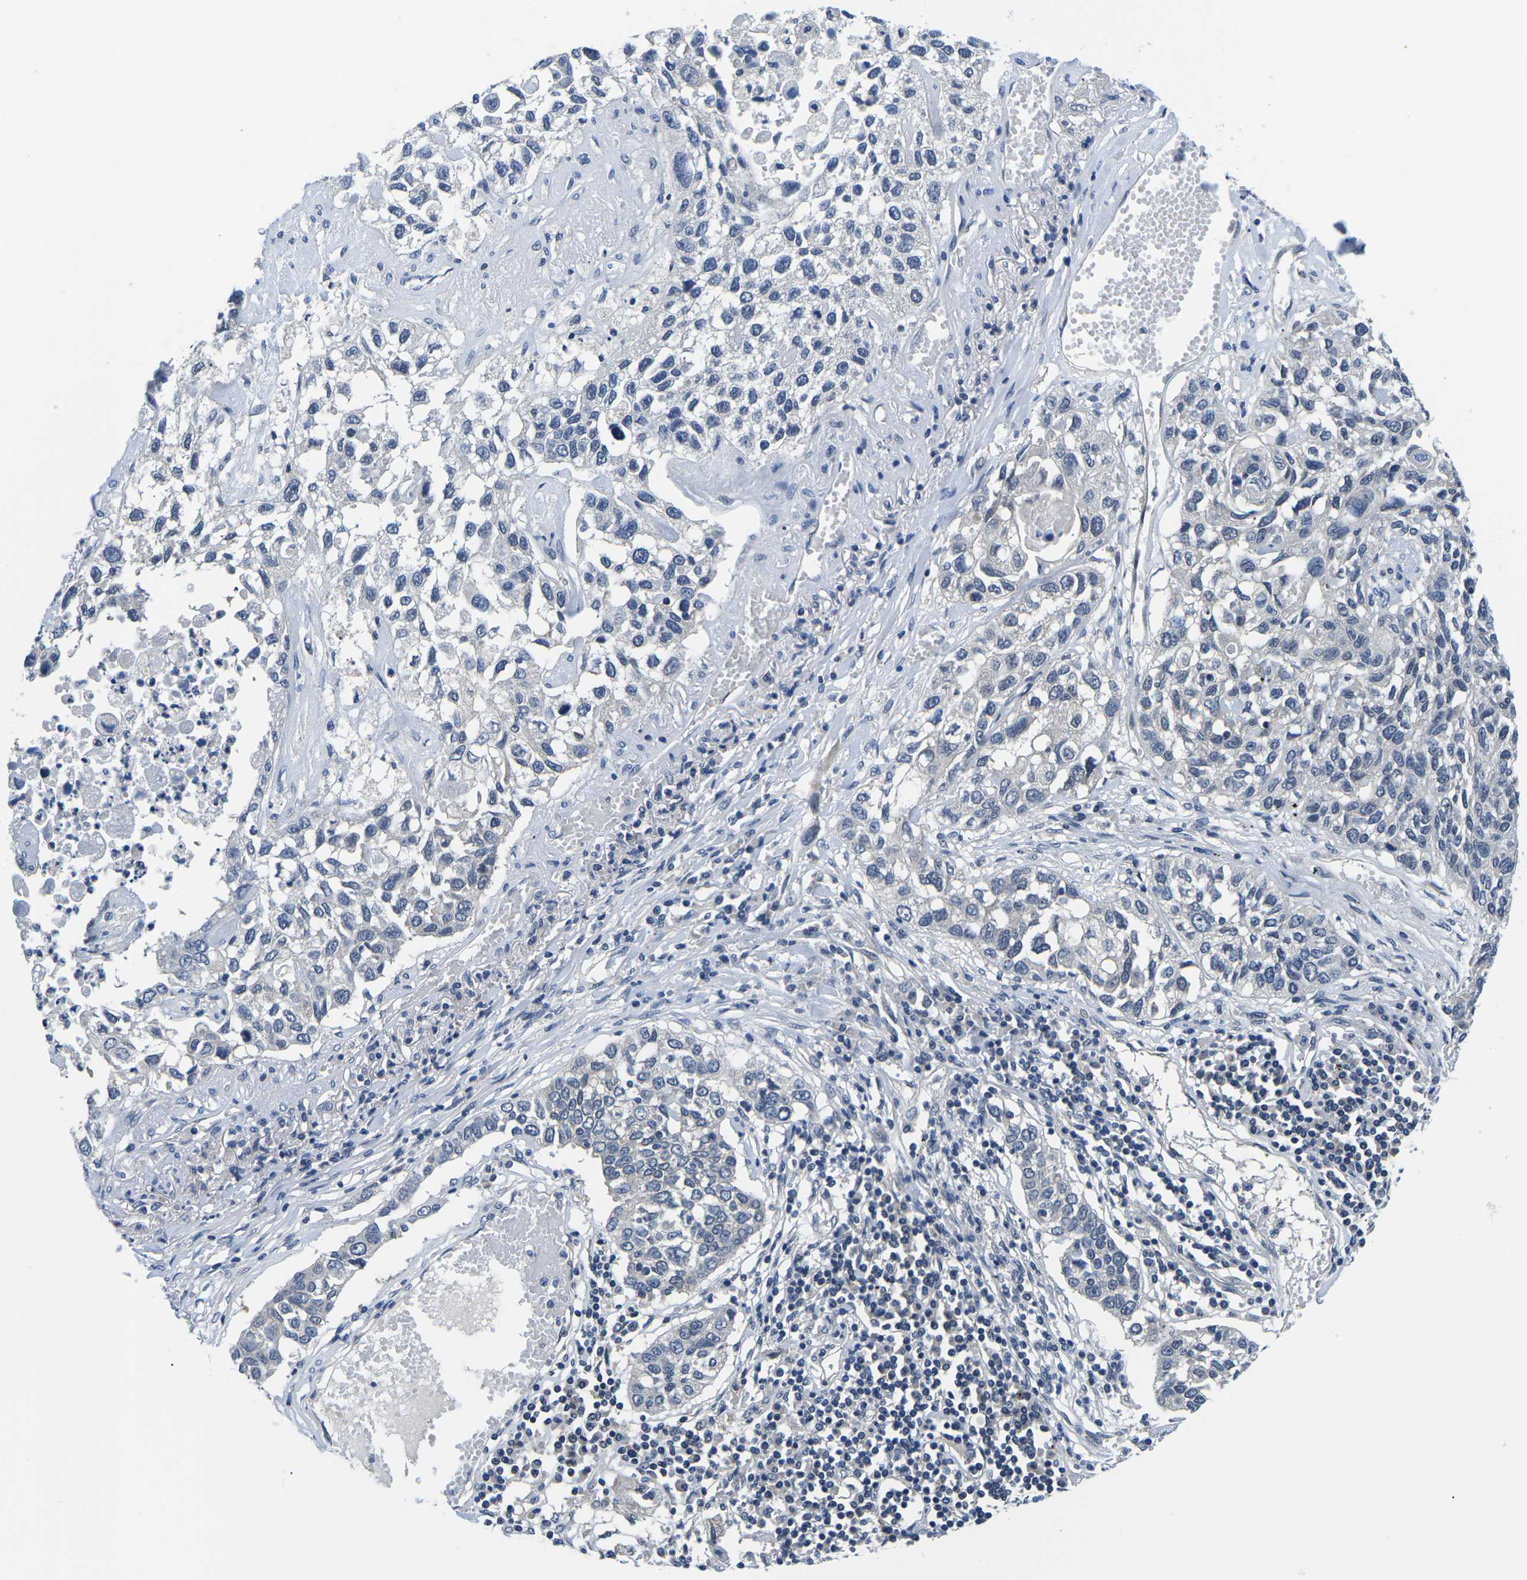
{"staining": {"intensity": "negative", "quantity": "none", "location": "none"}, "tissue": "lung cancer", "cell_type": "Tumor cells", "image_type": "cancer", "snomed": [{"axis": "morphology", "description": "Squamous cell carcinoma, NOS"}, {"axis": "topography", "description": "Lung"}], "caption": "High magnification brightfield microscopy of lung cancer stained with DAB (brown) and counterstained with hematoxylin (blue): tumor cells show no significant staining. The staining was performed using DAB to visualize the protein expression in brown, while the nuclei were stained in blue with hematoxylin (Magnification: 20x).", "gene": "GSK3B", "patient": {"sex": "male", "age": 71}}